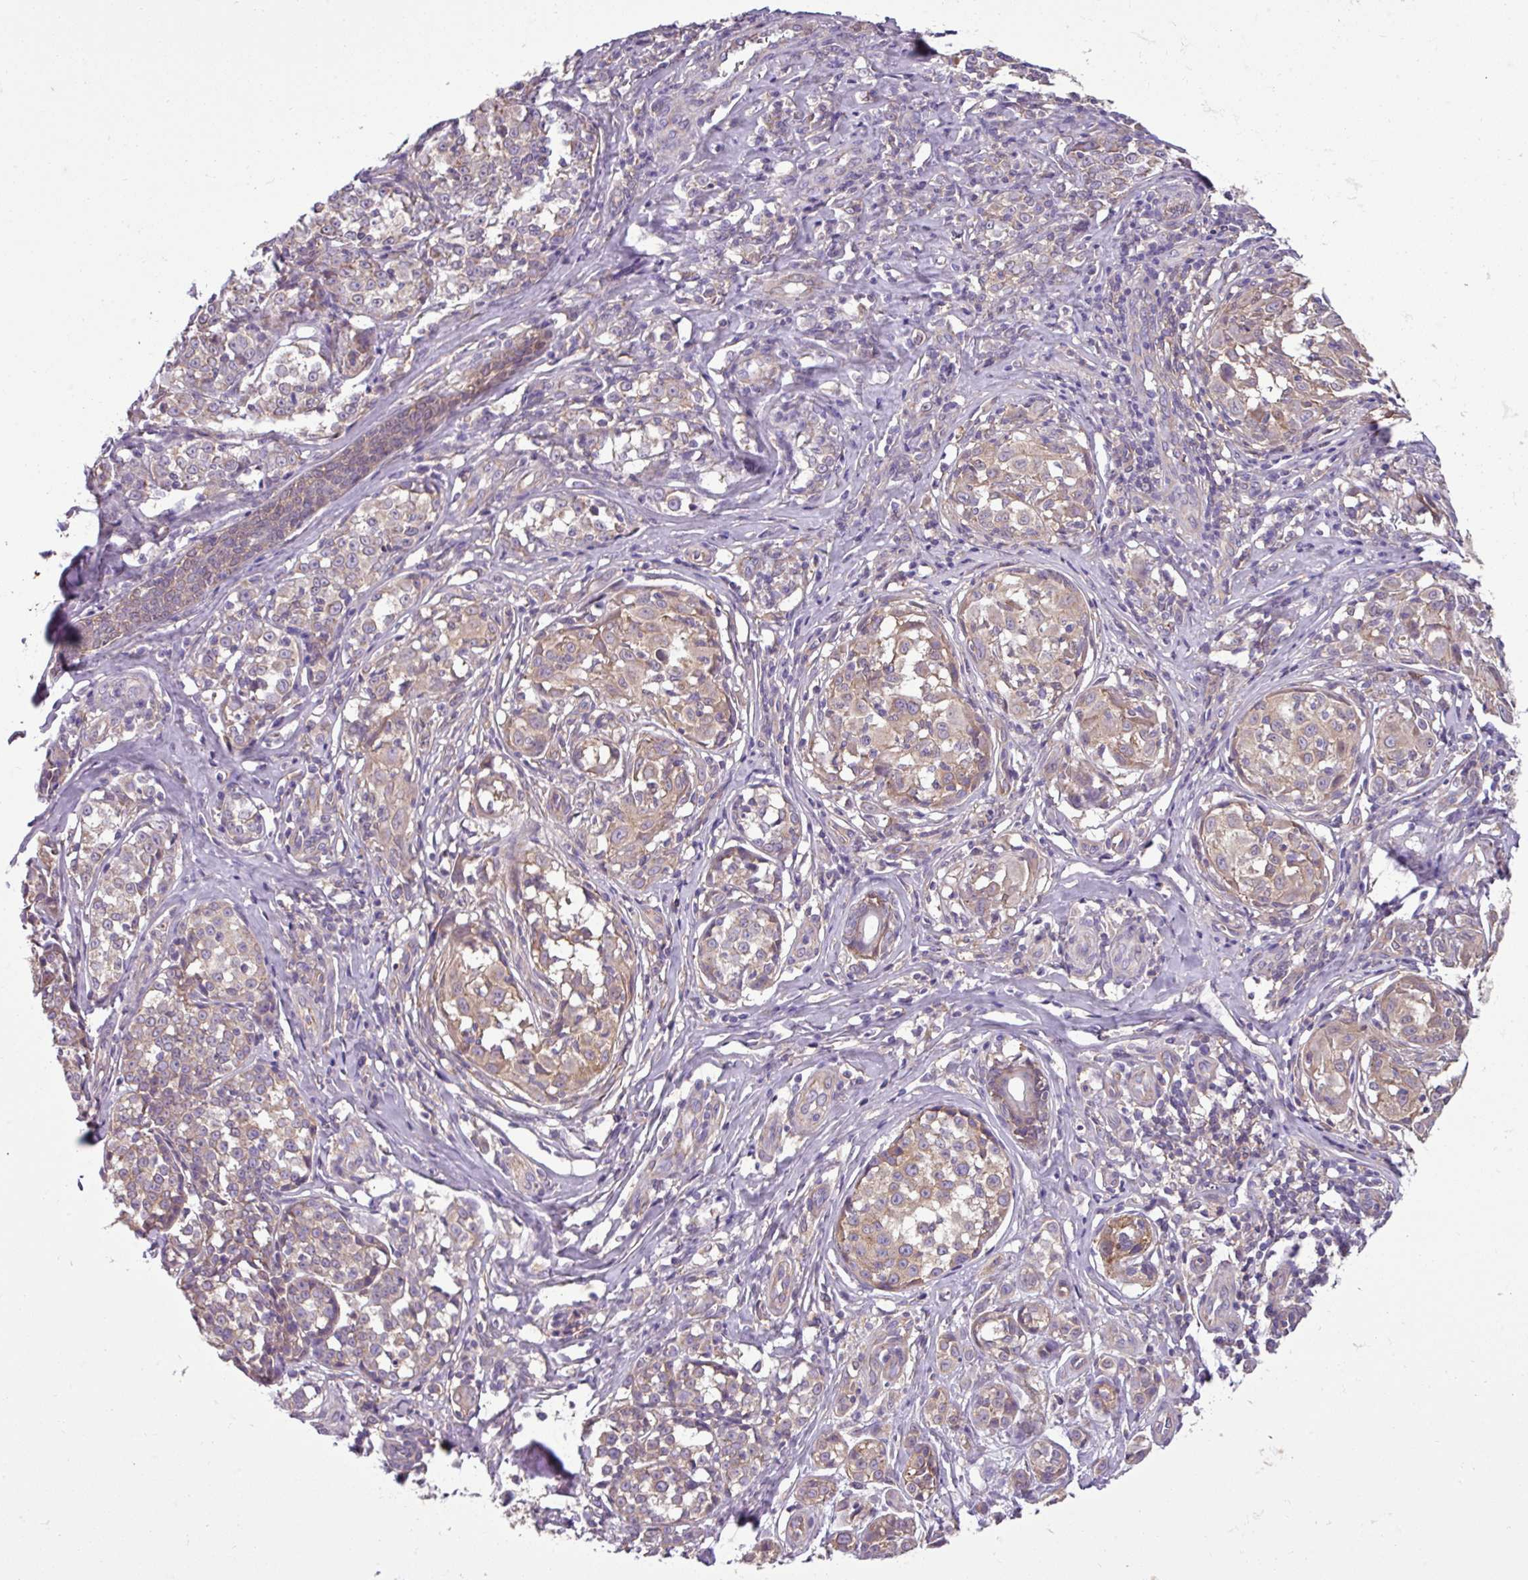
{"staining": {"intensity": "weak", "quantity": "25%-75%", "location": "cytoplasmic/membranous"}, "tissue": "melanoma", "cell_type": "Tumor cells", "image_type": "cancer", "snomed": [{"axis": "morphology", "description": "Malignant melanoma, NOS"}, {"axis": "topography", "description": "Skin"}], "caption": "Tumor cells exhibit low levels of weak cytoplasmic/membranous positivity in approximately 25%-75% of cells in melanoma.", "gene": "SLC23A2", "patient": {"sex": "female", "age": 35}}